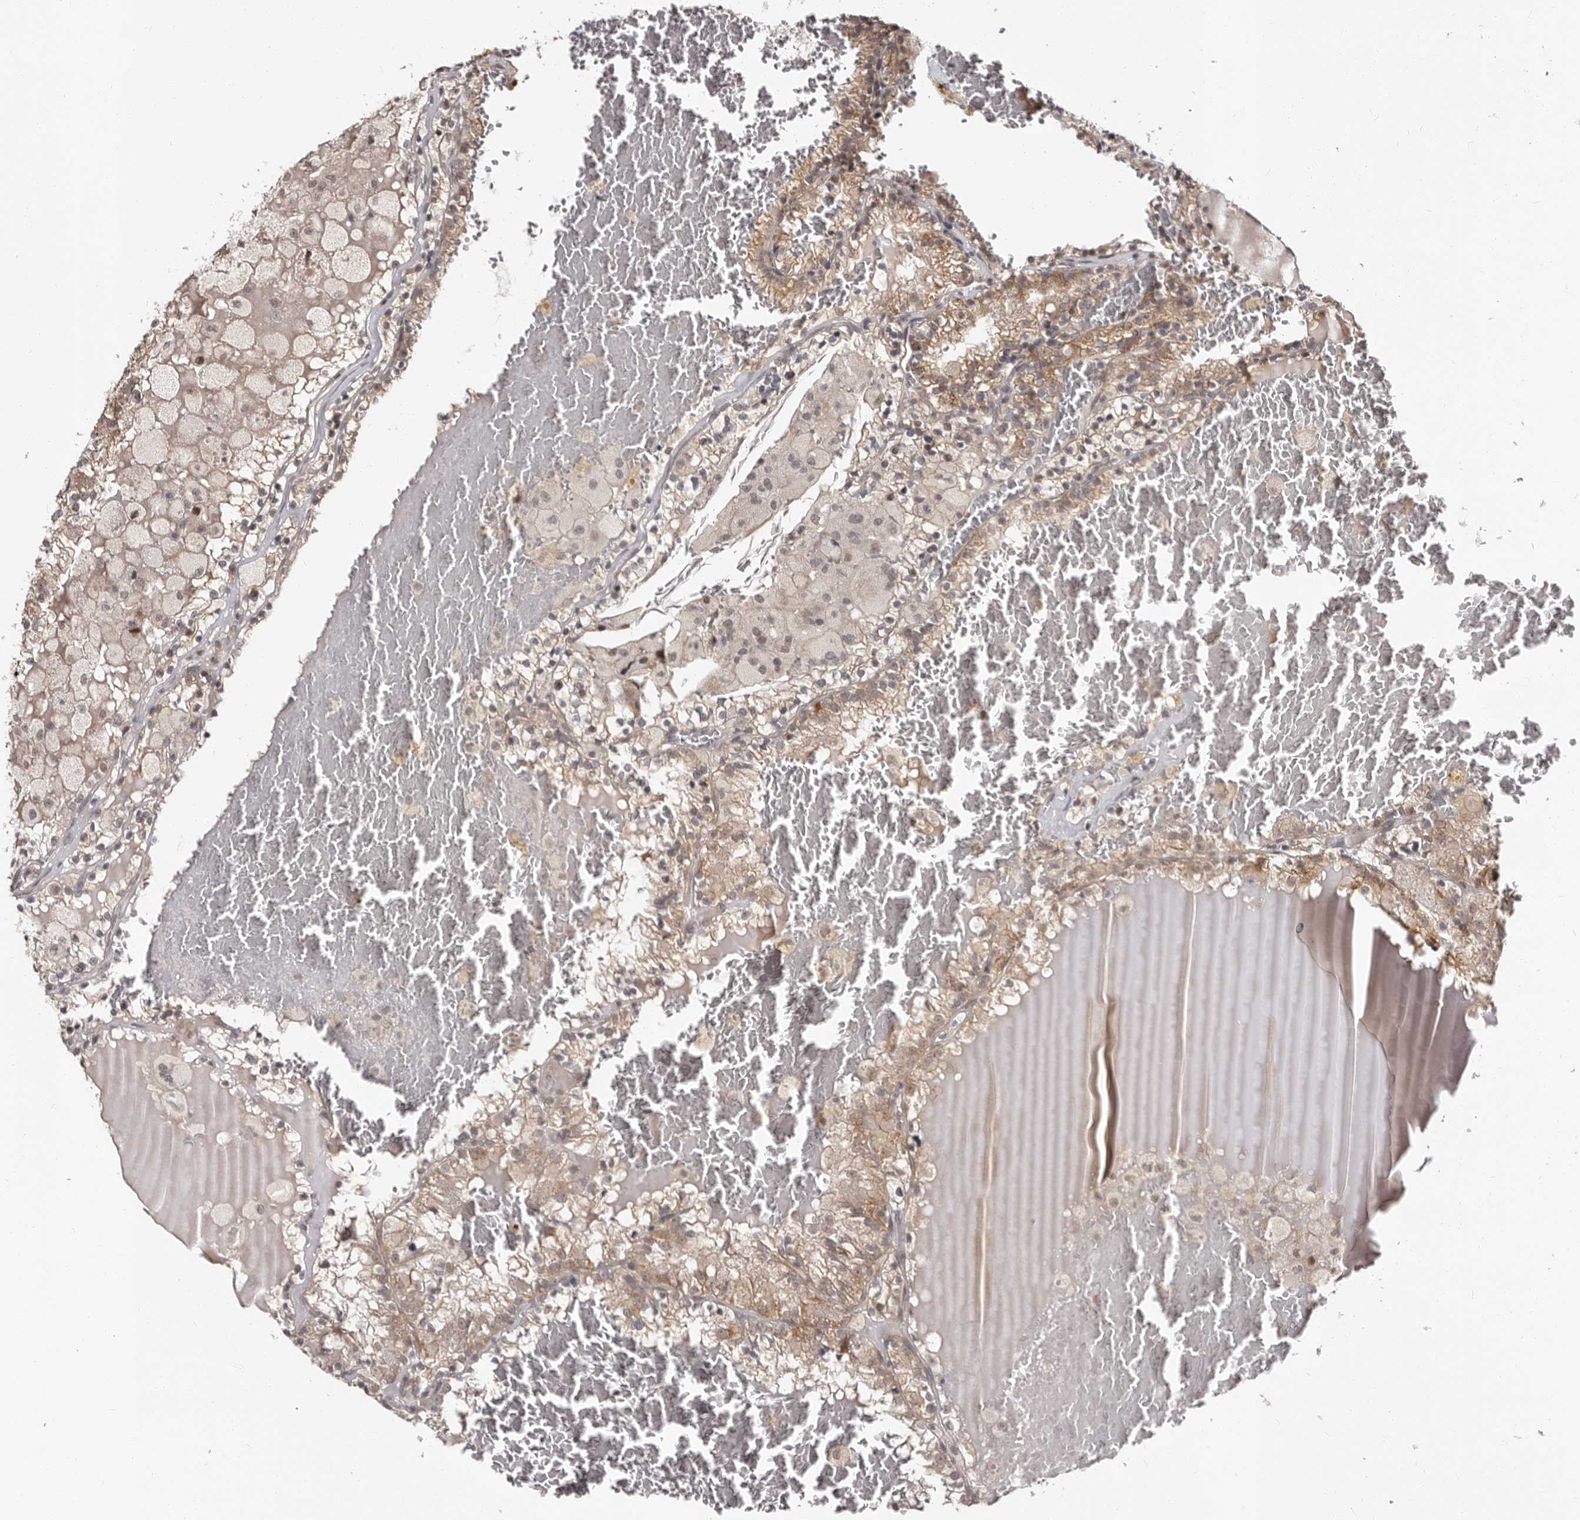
{"staining": {"intensity": "weak", "quantity": "25%-75%", "location": "cytoplasmic/membranous"}, "tissue": "renal cancer", "cell_type": "Tumor cells", "image_type": "cancer", "snomed": [{"axis": "morphology", "description": "Adenocarcinoma, NOS"}, {"axis": "topography", "description": "Kidney"}], "caption": "A low amount of weak cytoplasmic/membranous staining is identified in about 25%-75% of tumor cells in renal adenocarcinoma tissue.", "gene": "TBC1D22B", "patient": {"sex": "female", "age": 56}}